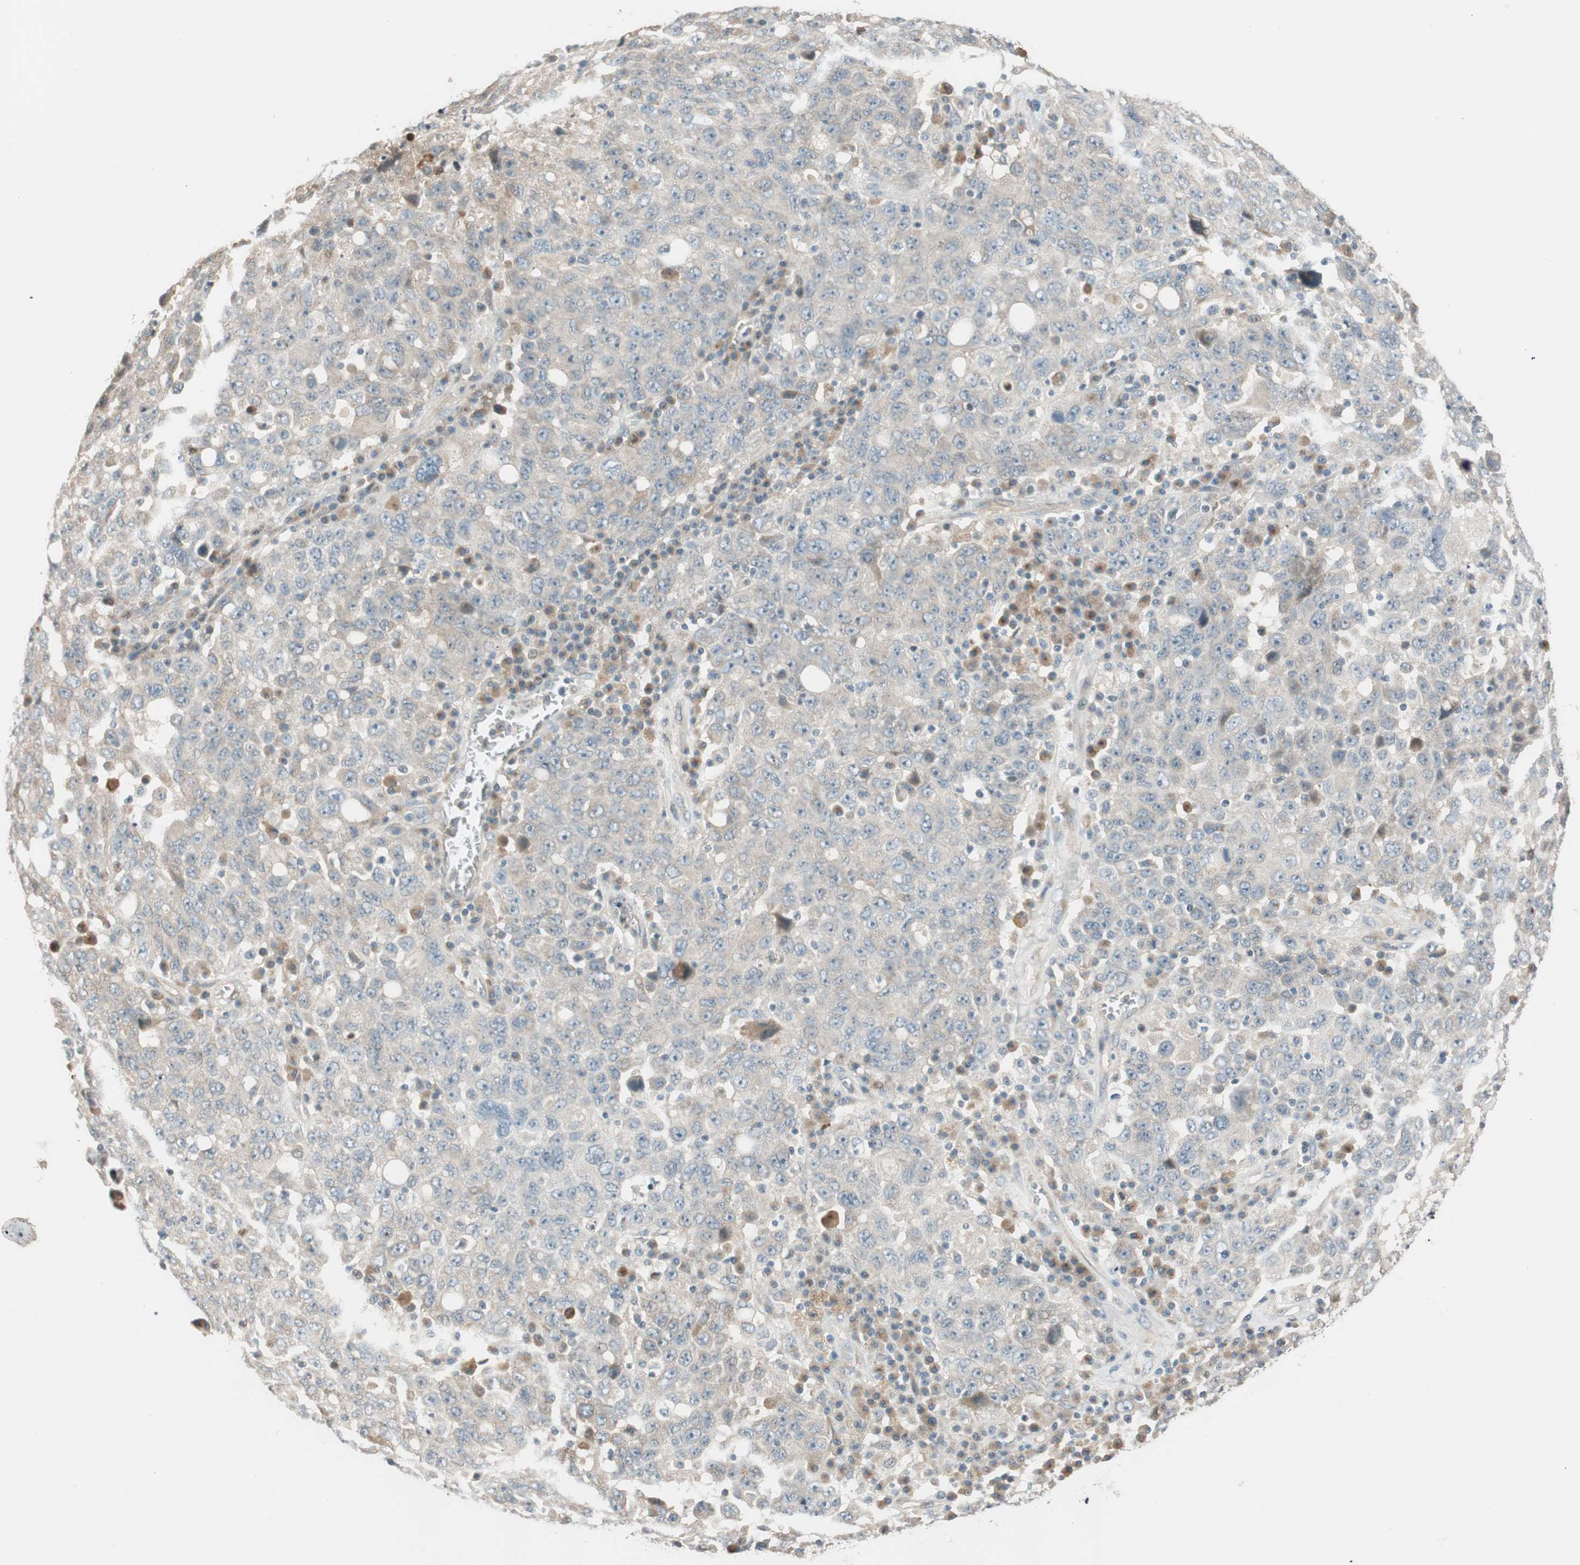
{"staining": {"intensity": "negative", "quantity": "none", "location": "none"}, "tissue": "ovarian cancer", "cell_type": "Tumor cells", "image_type": "cancer", "snomed": [{"axis": "morphology", "description": "Carcinoma, endometroid"}, {"axis": "topography", "description": "Ovary"}], "caption": "DAB immunohistochemical staining of ovarian cancer demonstrates no significant positivity in tumor cells.", "gene": "CGRRF1", "patient": {"sex": "female", "age": 62}}